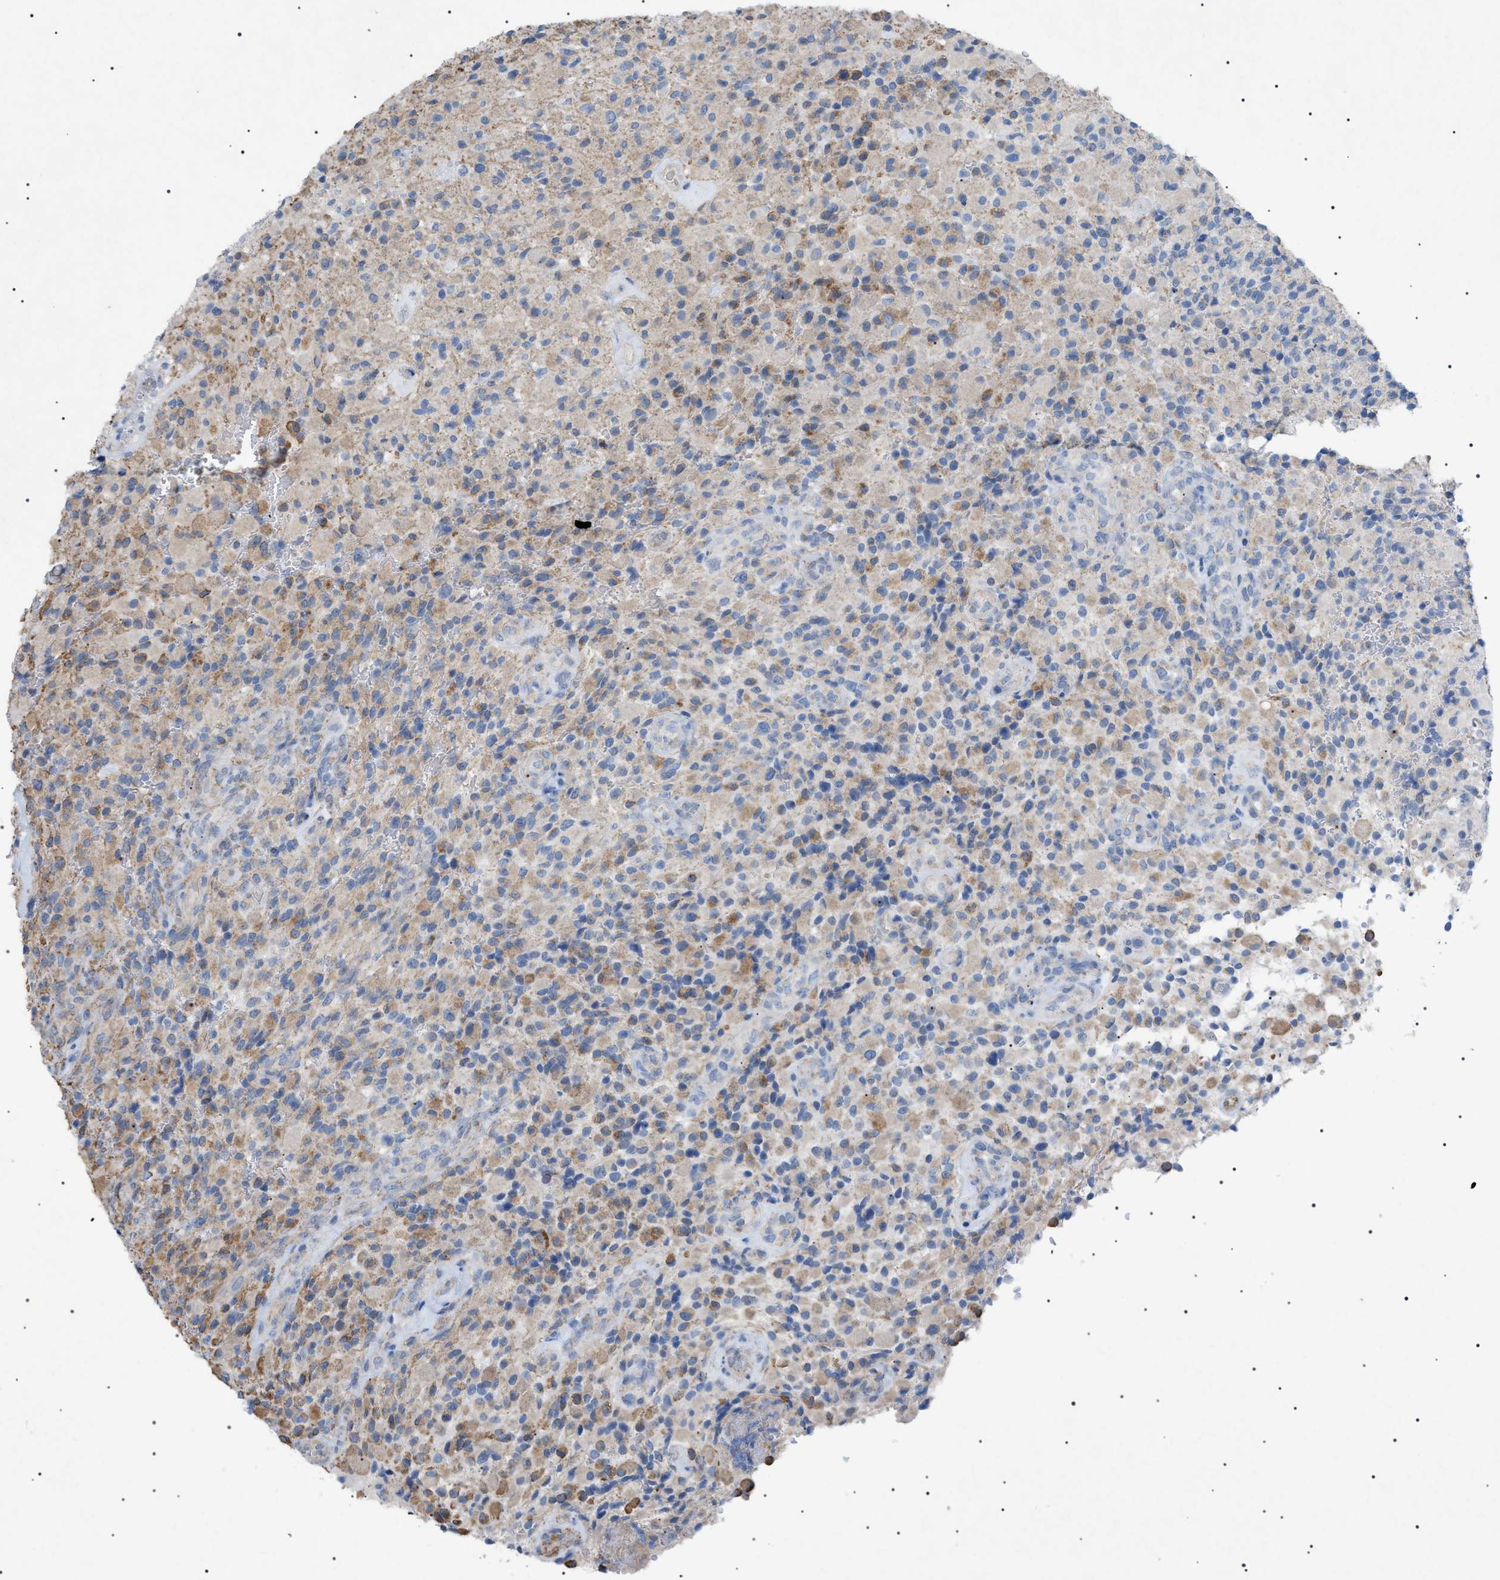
{"staining": {"intensity": "moderate", "quantity": "25%-75%", "location": "cytoplasmic/membranous"}, "tissue": "glioma", "cell_type": "Tumor cells", "image_type": "cancer", "snomed": [{"axis": "morphology", "description": "Glioma, malignant, High grade"}, {"axis": "topography", "description": "Brain"}], "caption": "IHC staining of high-grade glioma (malignant), which reveals medium levels of moderate cytoplasmic/membranous positivity in approximately 25%-75% of tumor cells indicating moderate cytoplasmic/membranous protein expression. The staining was performed using DAB (brown) for protein detection and nuclei were counterstained in hematoxylin (blue).", "gene": "ADAMTS1", "patient": {"sex": "male", "age": 71}}